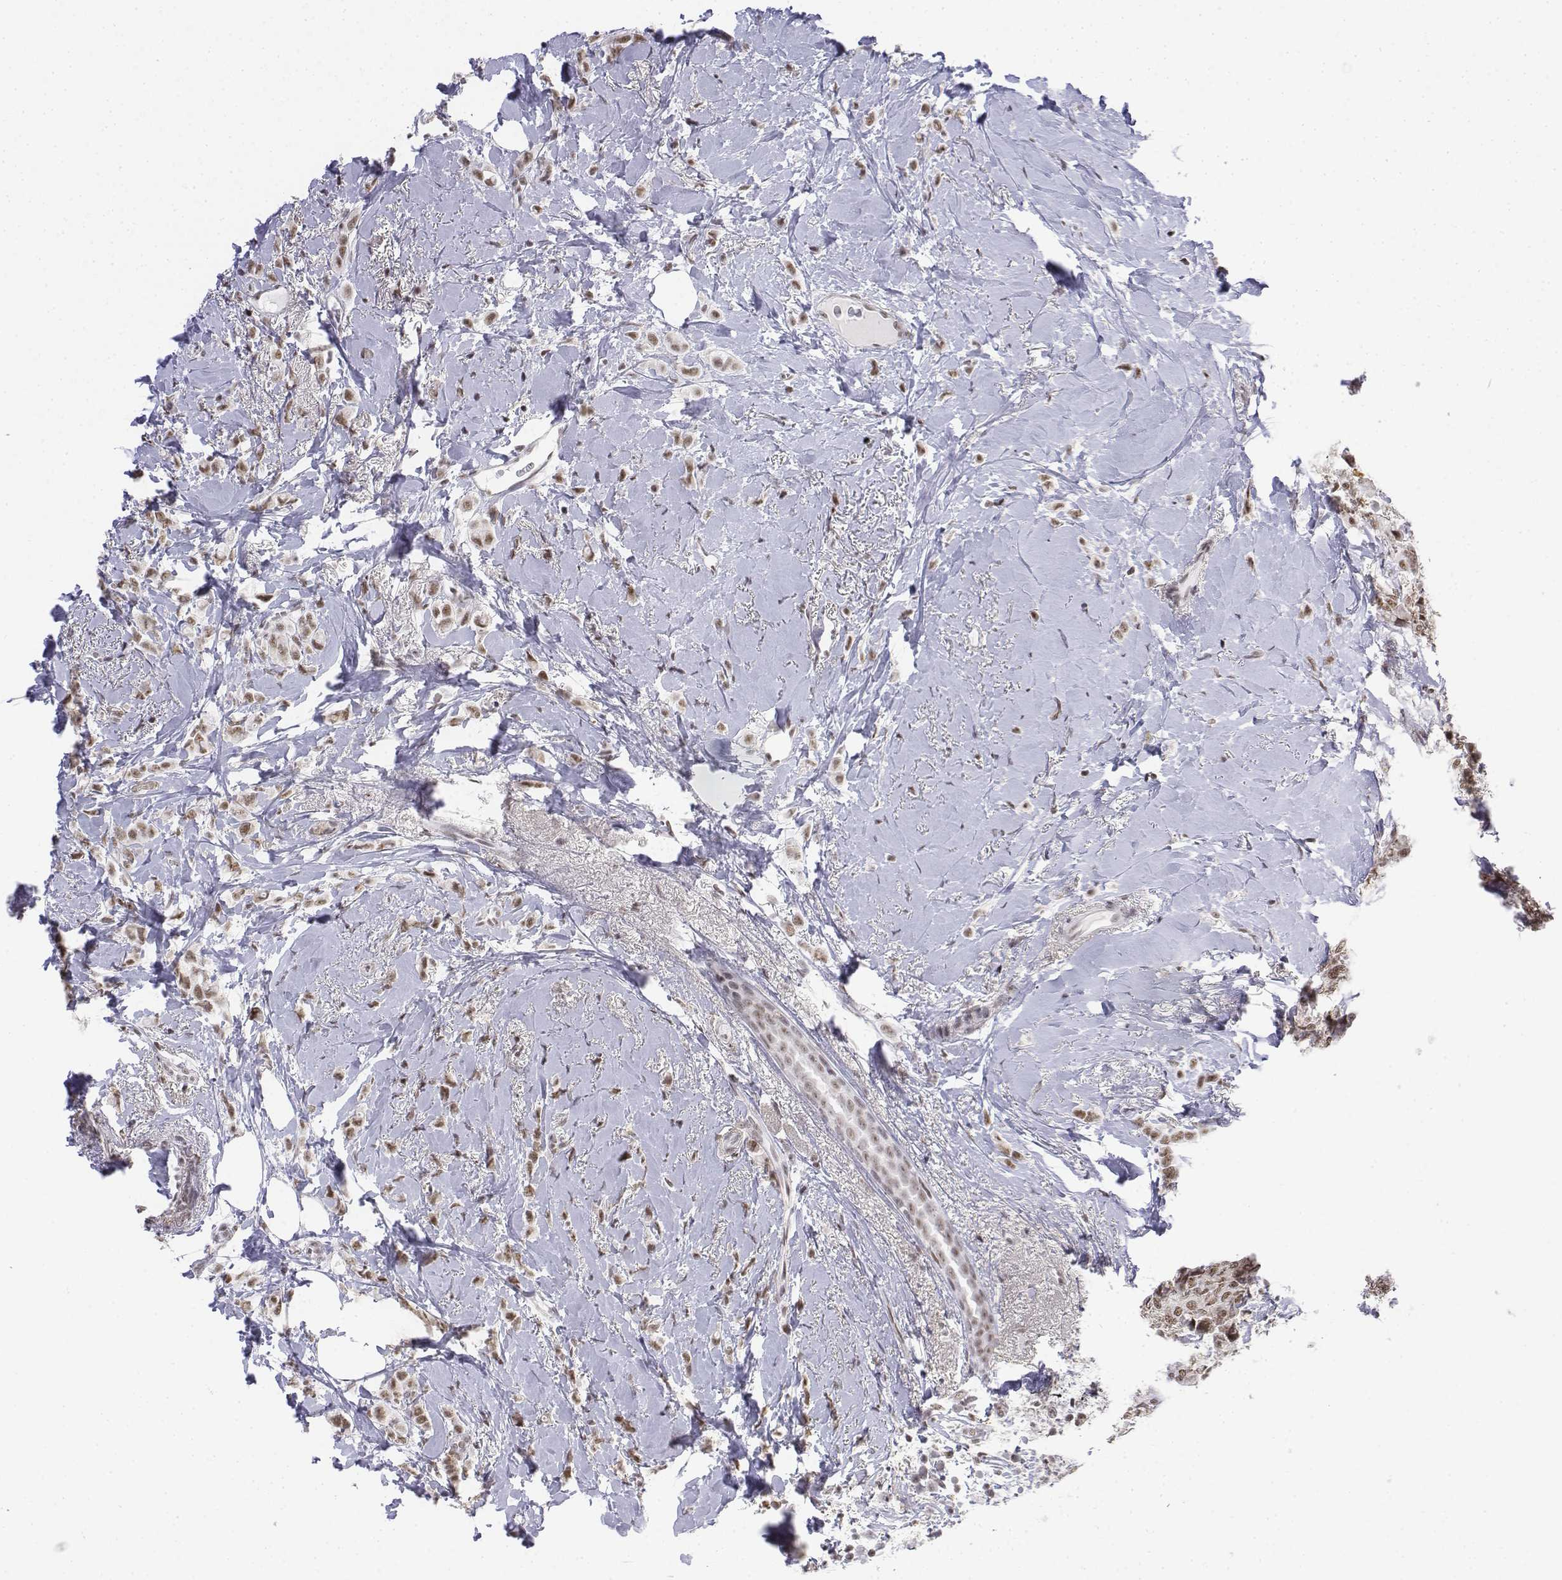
{"staining": {"intensity": "moderate", "quantity": ">75%", "location": "nuclear"}, "tissue": "breast cancer", "cell_type": "Tumor cells", "image_type": "cancer", "snomed": [{"axis": "morphology", "description": "Lobular carcinoma"}, {"axis": "topography", "description": "Breast"}], "caption": "This photomicrograph displays immunohistochemistry staining of lobular carcinoma (breast), with medium moderate nuclear staining in about >75% of tumor cells.", "gene": "SETD1A", "patient": {"sex": "female", "age": 66}}